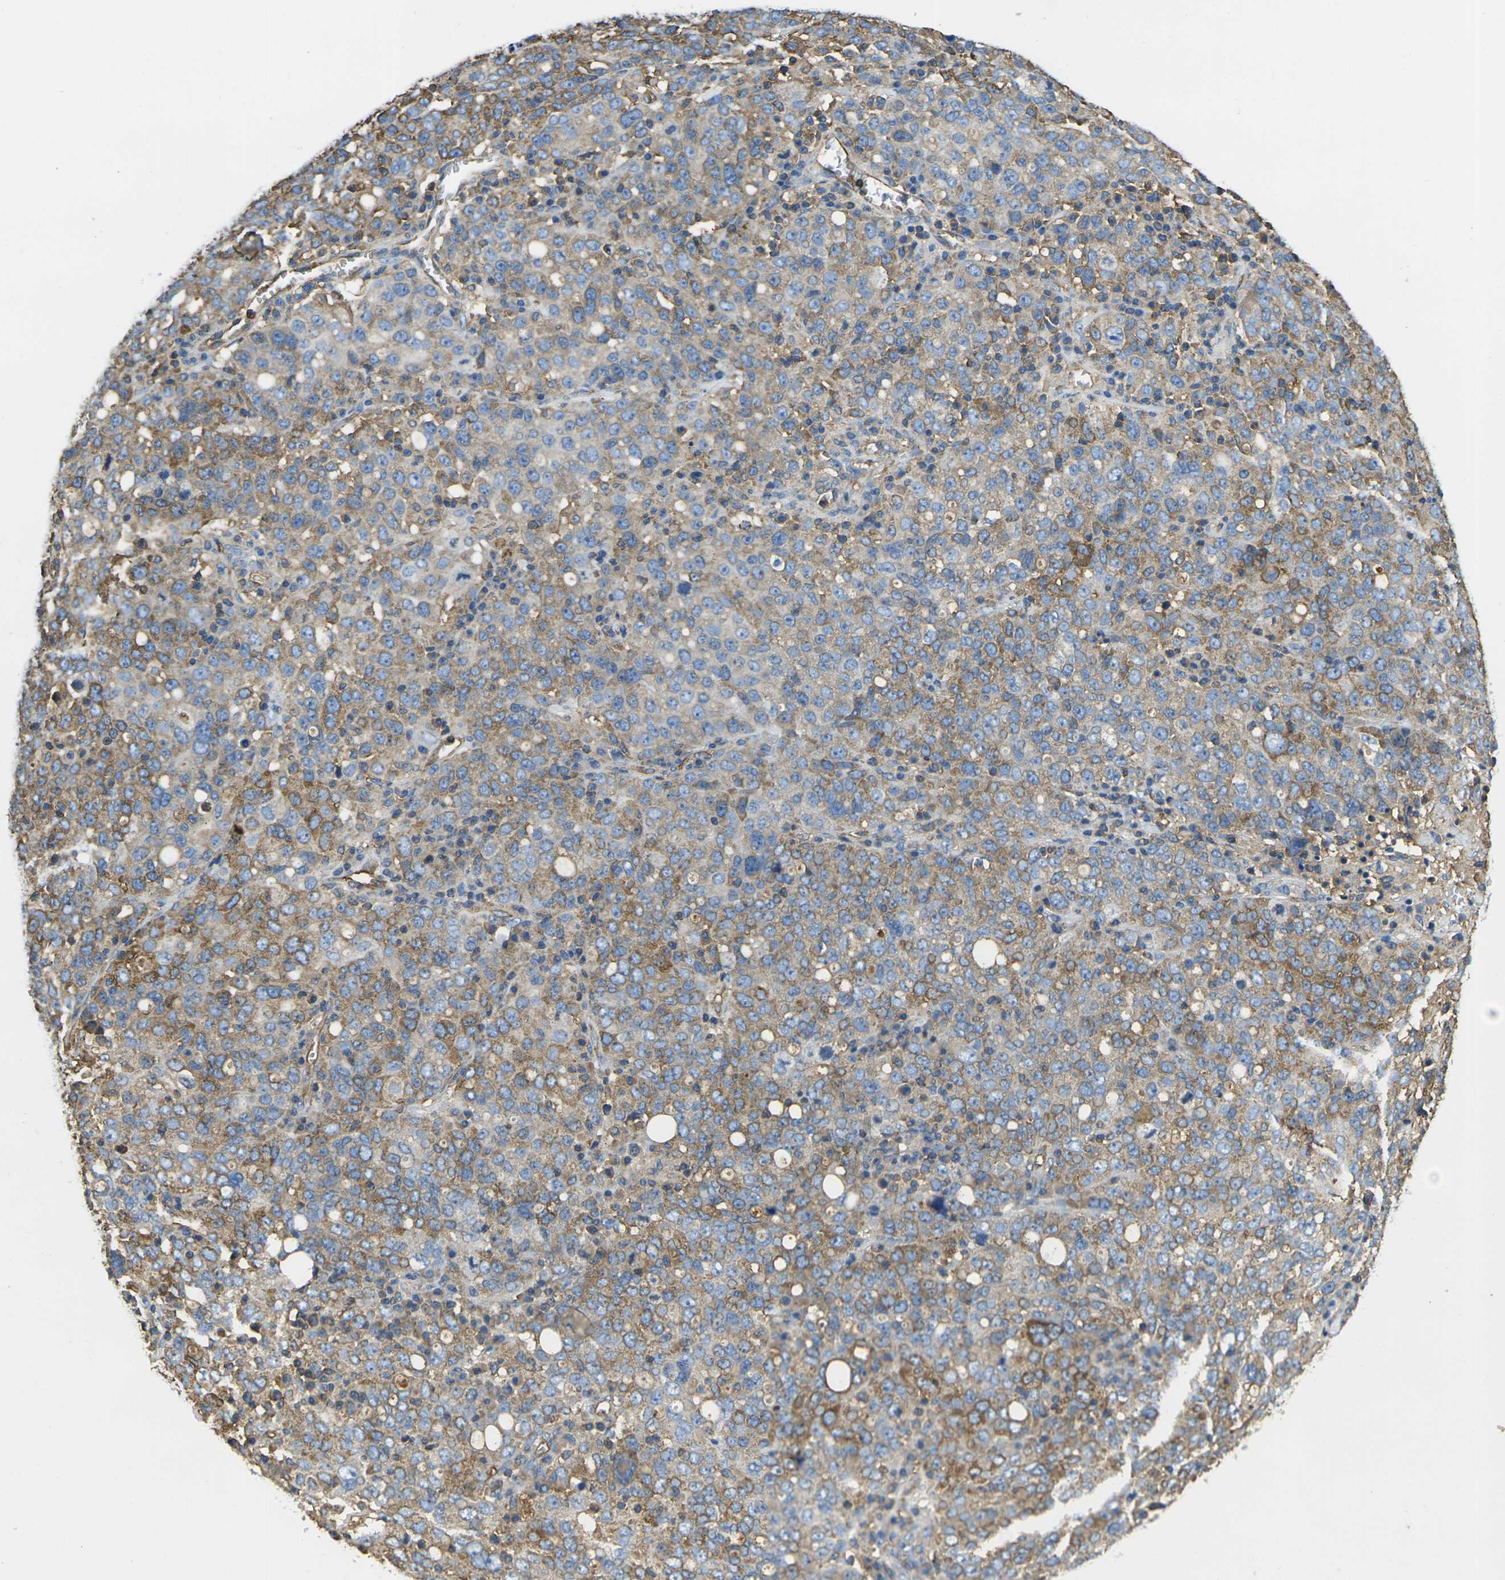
{"staining": {"intensity": "moderate", "quantity": ">75%", "location": "cytoplasmic/membranous"}, "tissue": "ovarian cancer", "cell_type": "Tumor cells", "image_type": "cancer", "snomed": [{"axis": "morphology", "description": "Carcinoma, endometroid"}, {"axis": "topography", "description": "Ovary"}], "caption": "Ovarian cancer stained for a protein (brown) shows moderate cytoplasmic/membranous positive staining in approximately >75% of tumor cells.", "gene": "FAM110D", "patient": {"sex": "female", "age": 62}}